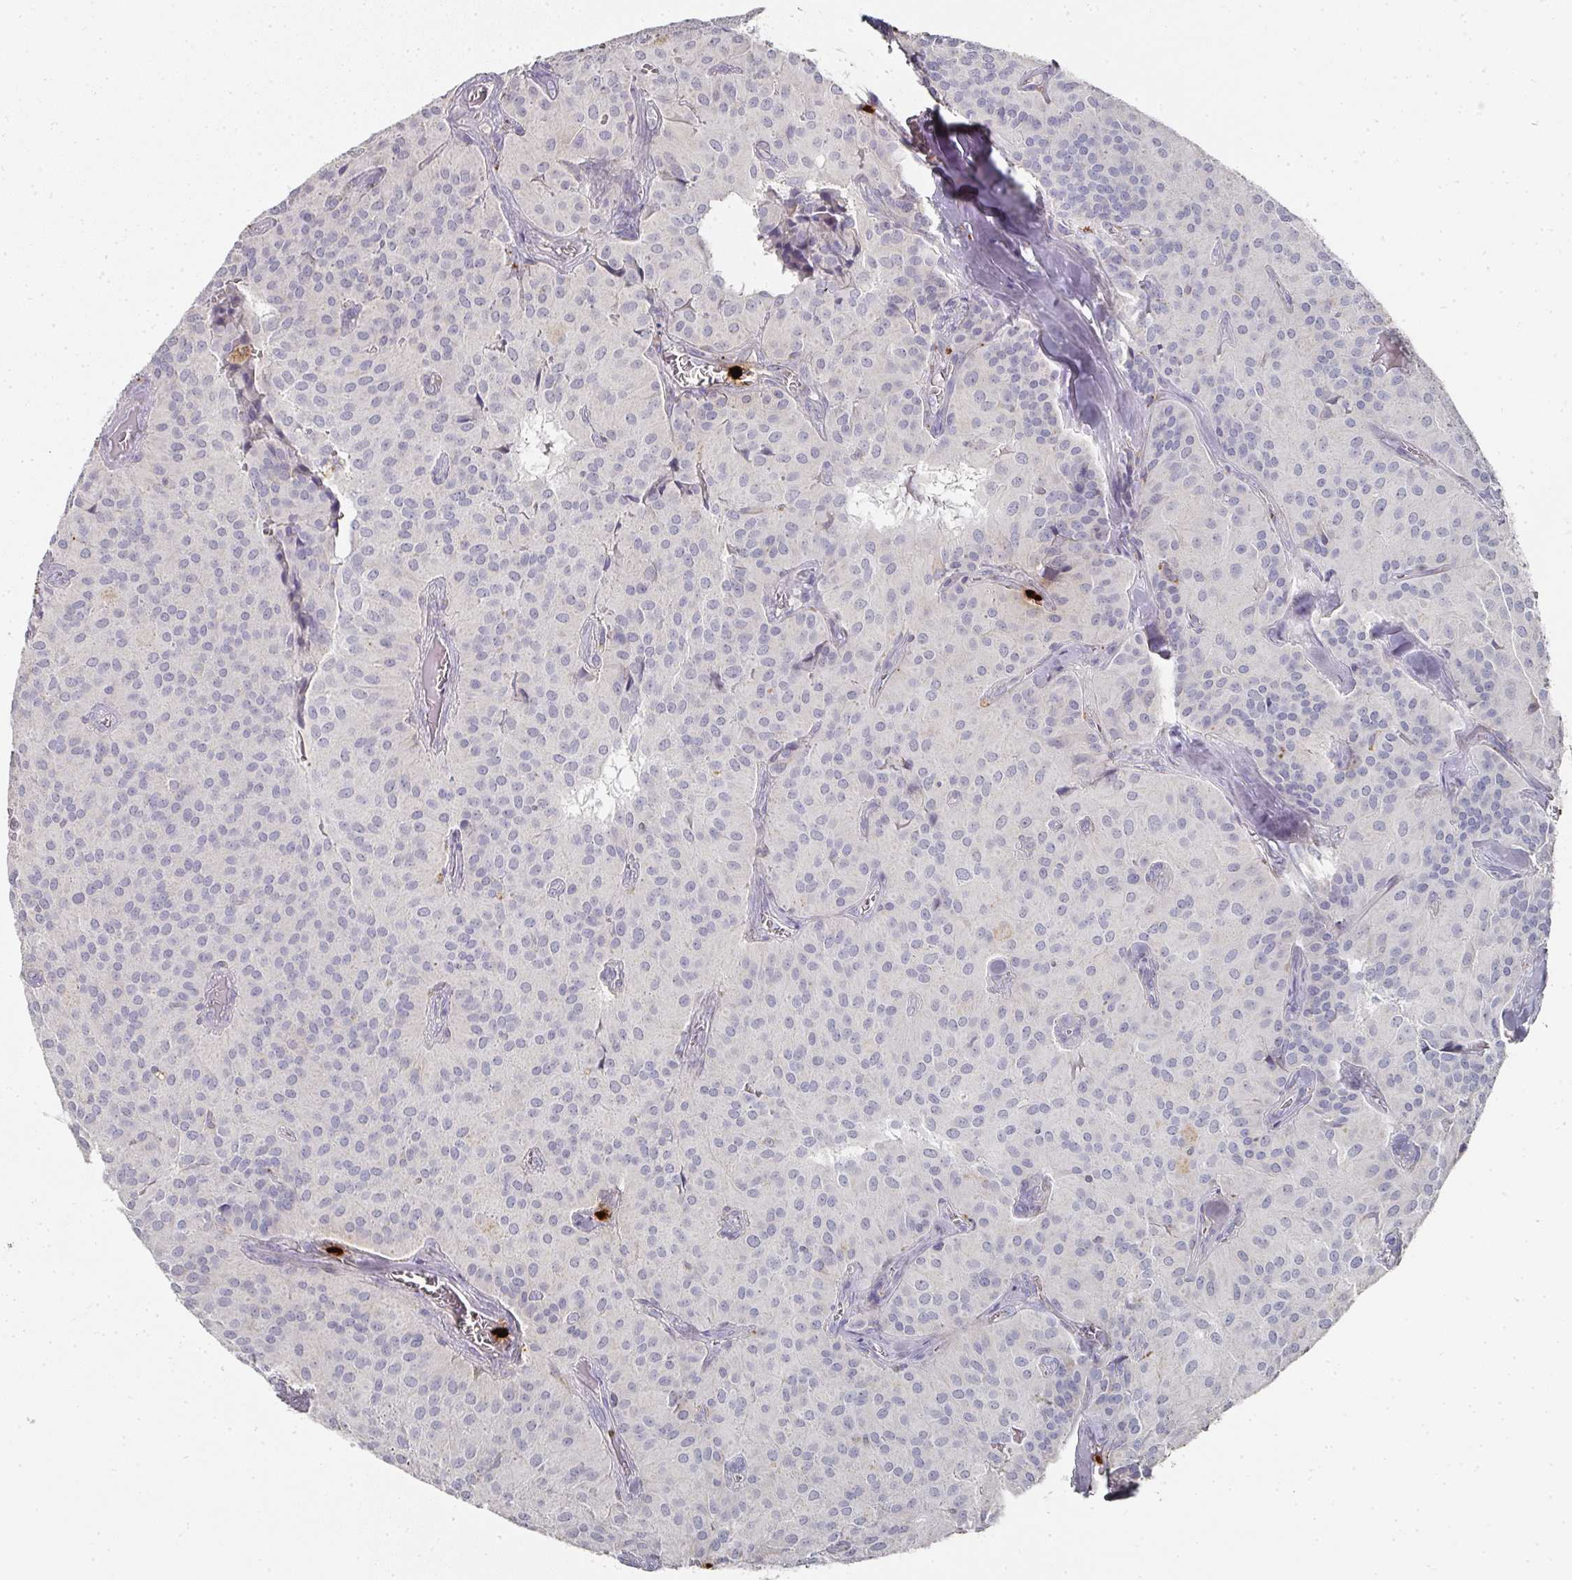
{"staining": {"intensity": "negative", "quantity": "none", "location": "none"}, "tissue": "glioma", "cell_type": "Tumor cells", "image_type": "cancer", "snomed": [{"axis": "morphology", "description": "Glioma, malignant, Low grade"}, {"axis": "topography", "description": "Brain"}], "caption": "A high-resolution histopathology image shows immunohistochemistry staining of glioma, which shows no significant staining in tumor cells. (Brightfield microscopy of DAB IHC at high magnification).", "gene": "CAMP", "patient": {"sex": "male", "age": 42}}